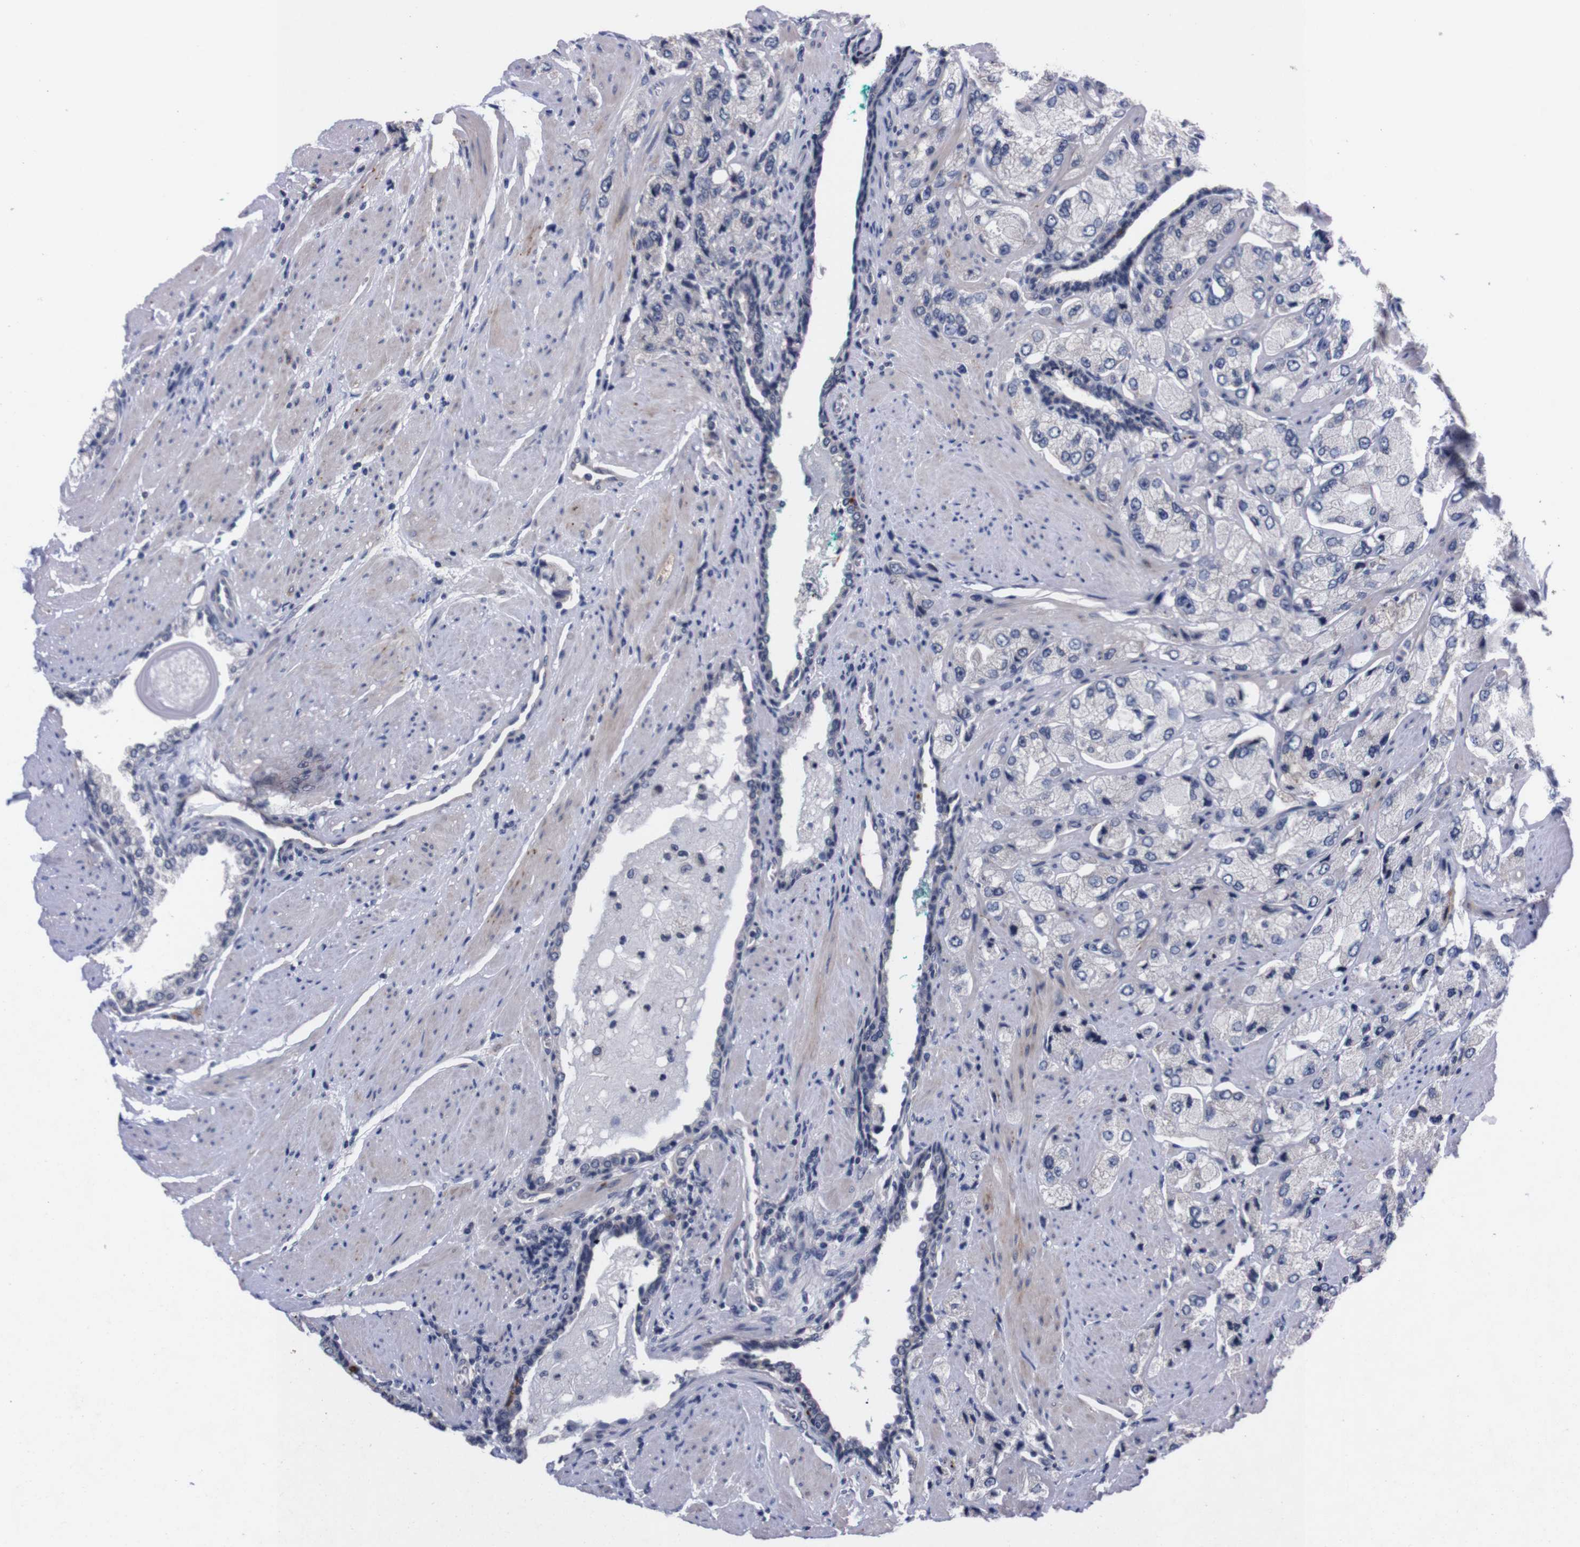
{"staining": {"intensity": "negative", "quantity": "none", "location": "none"}, "tissue": "prostate cancer", "cell_type": "Tumor cells", "image_type": "cancer", "snomed": [{"axis": "morphology", "description": "Adenocarcinoma, High grade"}, {"axis": "topography", "description": "Prostate"}], "caption": "Tumor cells show no significant protein expression in prostate cancer. (Brightfield microscopy of DAB (3,3'-diaminobenzidine) IHC at high magnification).", "gene": "TNFRSF21", "patient": {"sex": "male", "age": 58}}